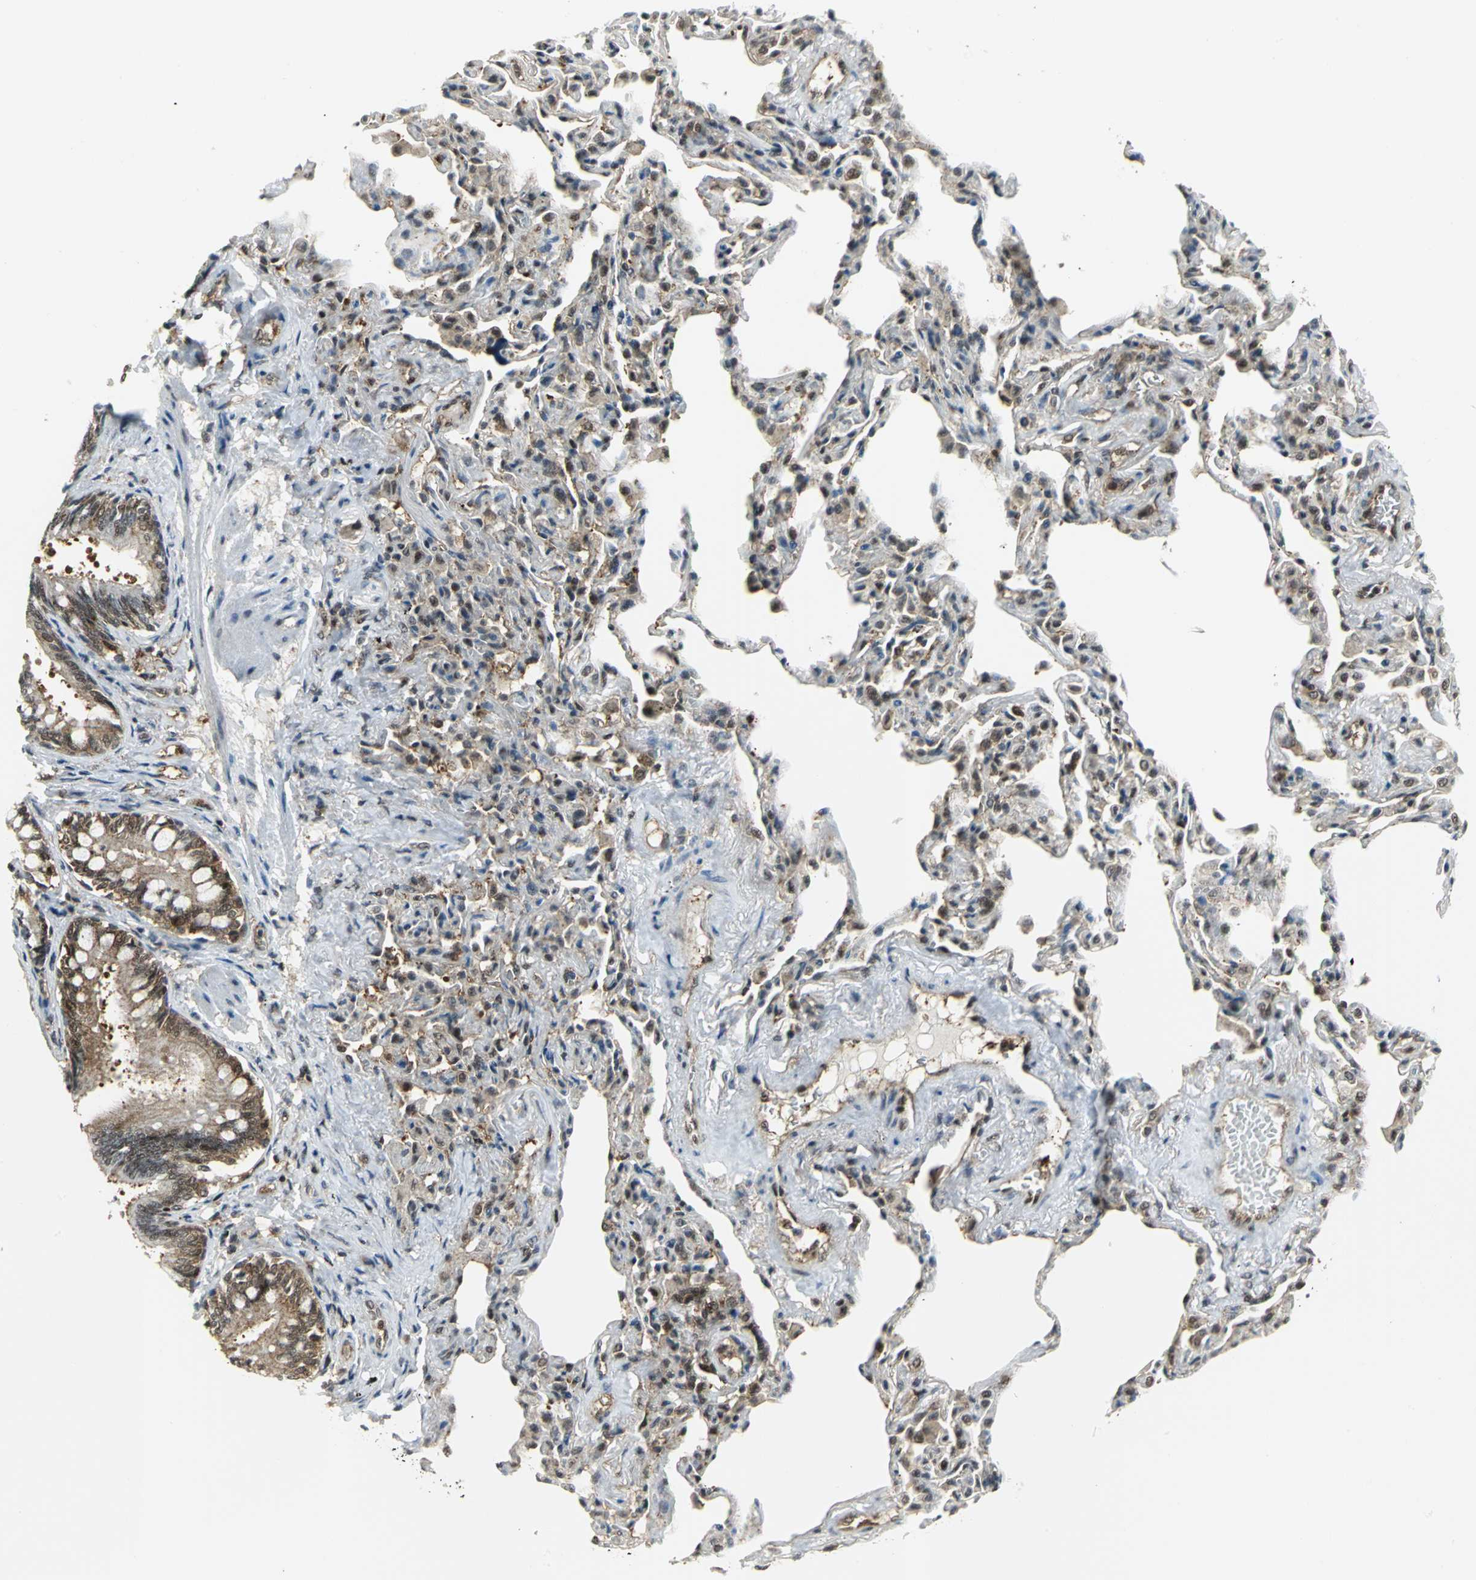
{"staining": {"intensity": "moderate", "quantity": ">75%", "location": "cytoplasmic/membranous"}, "tissue": "bronchus", "cell_type": "Respiratory epithelial cells", "image_type": "normal", "snomed": [{"axis": "morphology", "description": "Normal tissue, NOS"}, {"axis": "topography", "description": "Lung"}], "caption": "A high-resolution histopathology image shows IHC staining of benign bronchus, which reveals moderate cytoplasmic/membranous expression in approximately >75% of respiratory epithelial cells. The staining was performed using DAB (3,3'-diaminobenzidine), with brown indicating positive protein expression. Nuclei are stained blue with hematoxylin.", "gene": "PSMA4", "patient": {"sex": "male", "age": 64}}